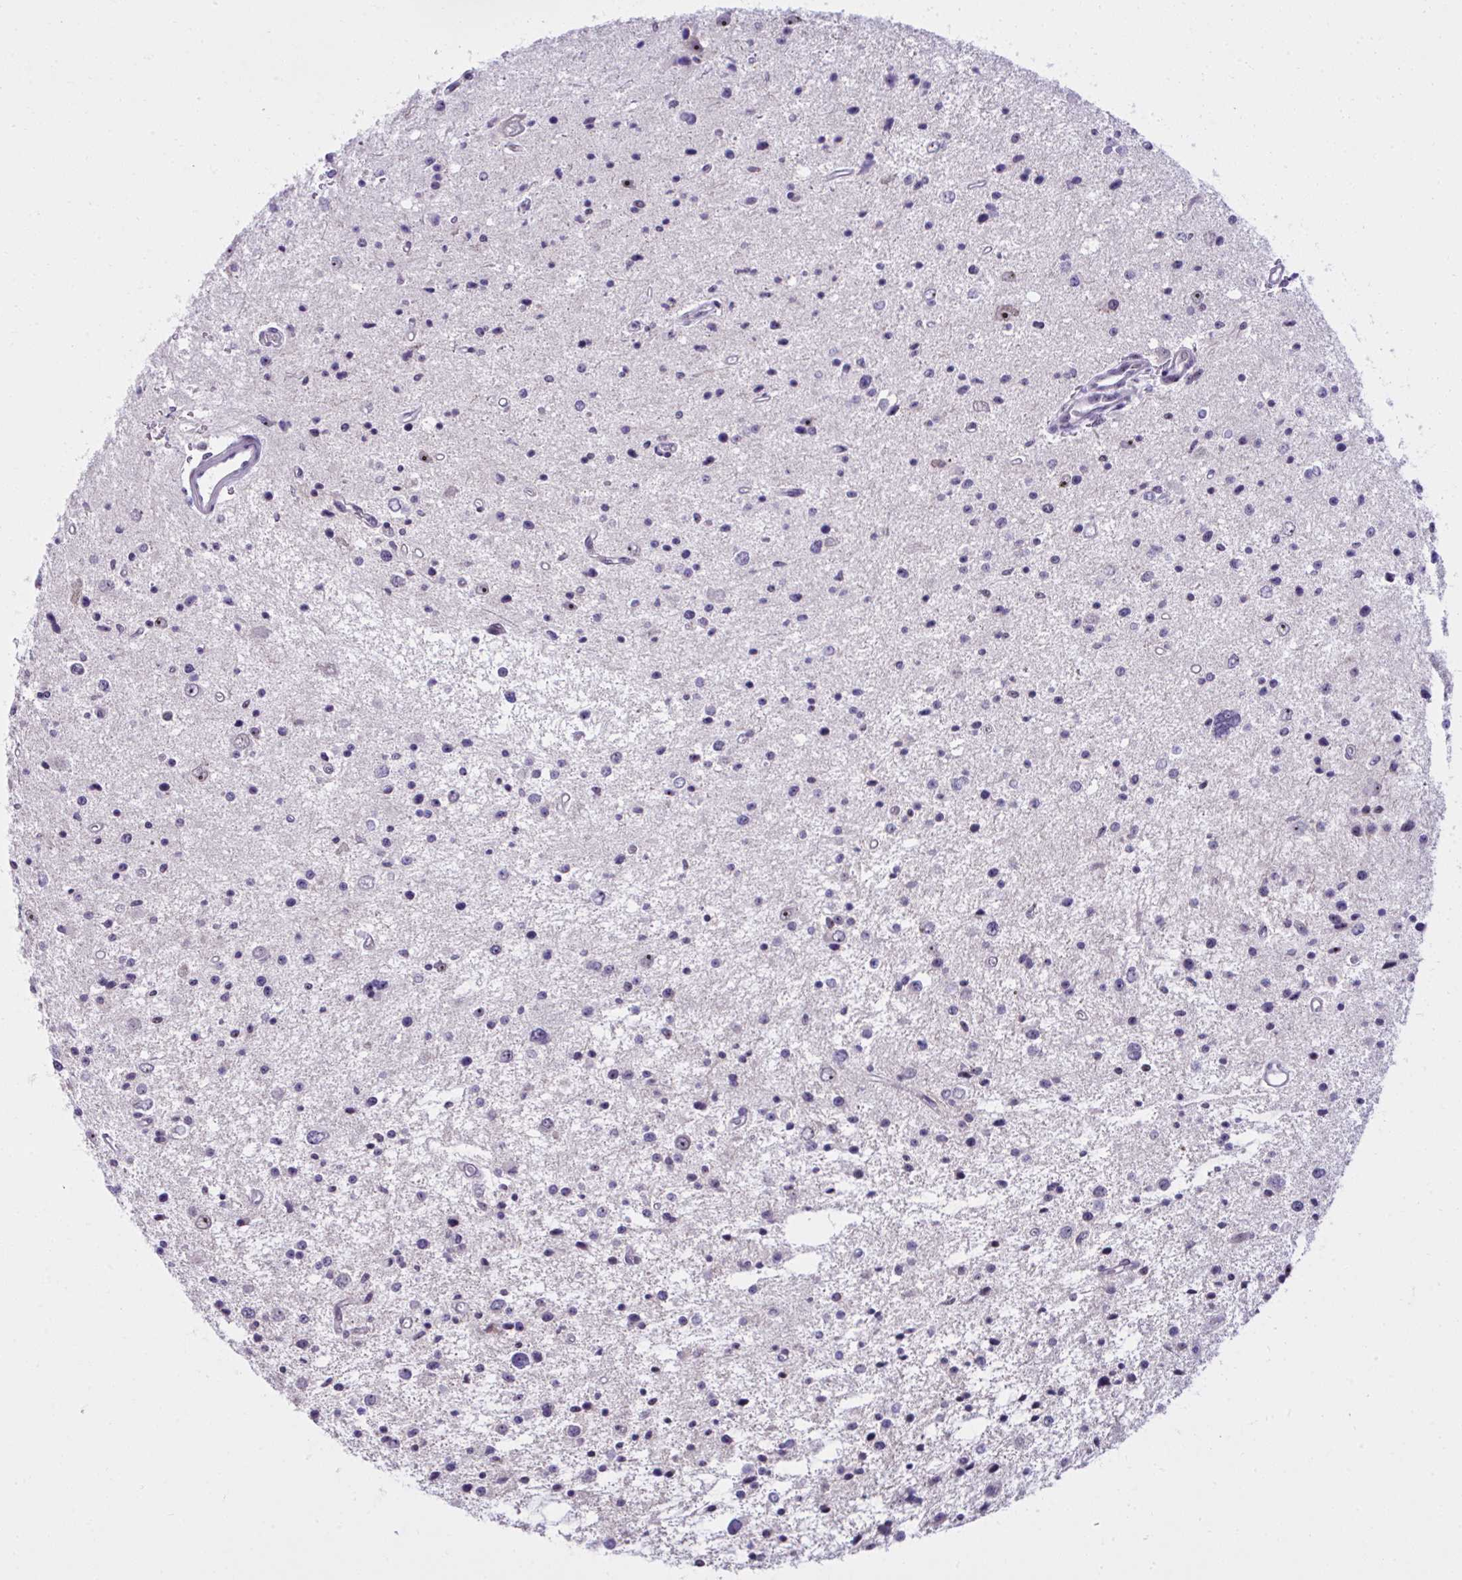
{"staining": {"intensity": "weak", "quantity": "<25%", "location": "nuclear"}, "tissue": "glioma", "cell_type": "Tumor cells", "image_type": "cancer", "snomed": [{"axis": "morphology", "description": "Glioma, malignant, Low grade"}, {"axis": "topography", "description": "Brain"}], "caption": "A high-resolution micrograph shows IHC staining of glioma, which exhibits no significant staining in tumor cells.", "gene": "CEP72", "patient": {"sex": "male", "age": 43}}